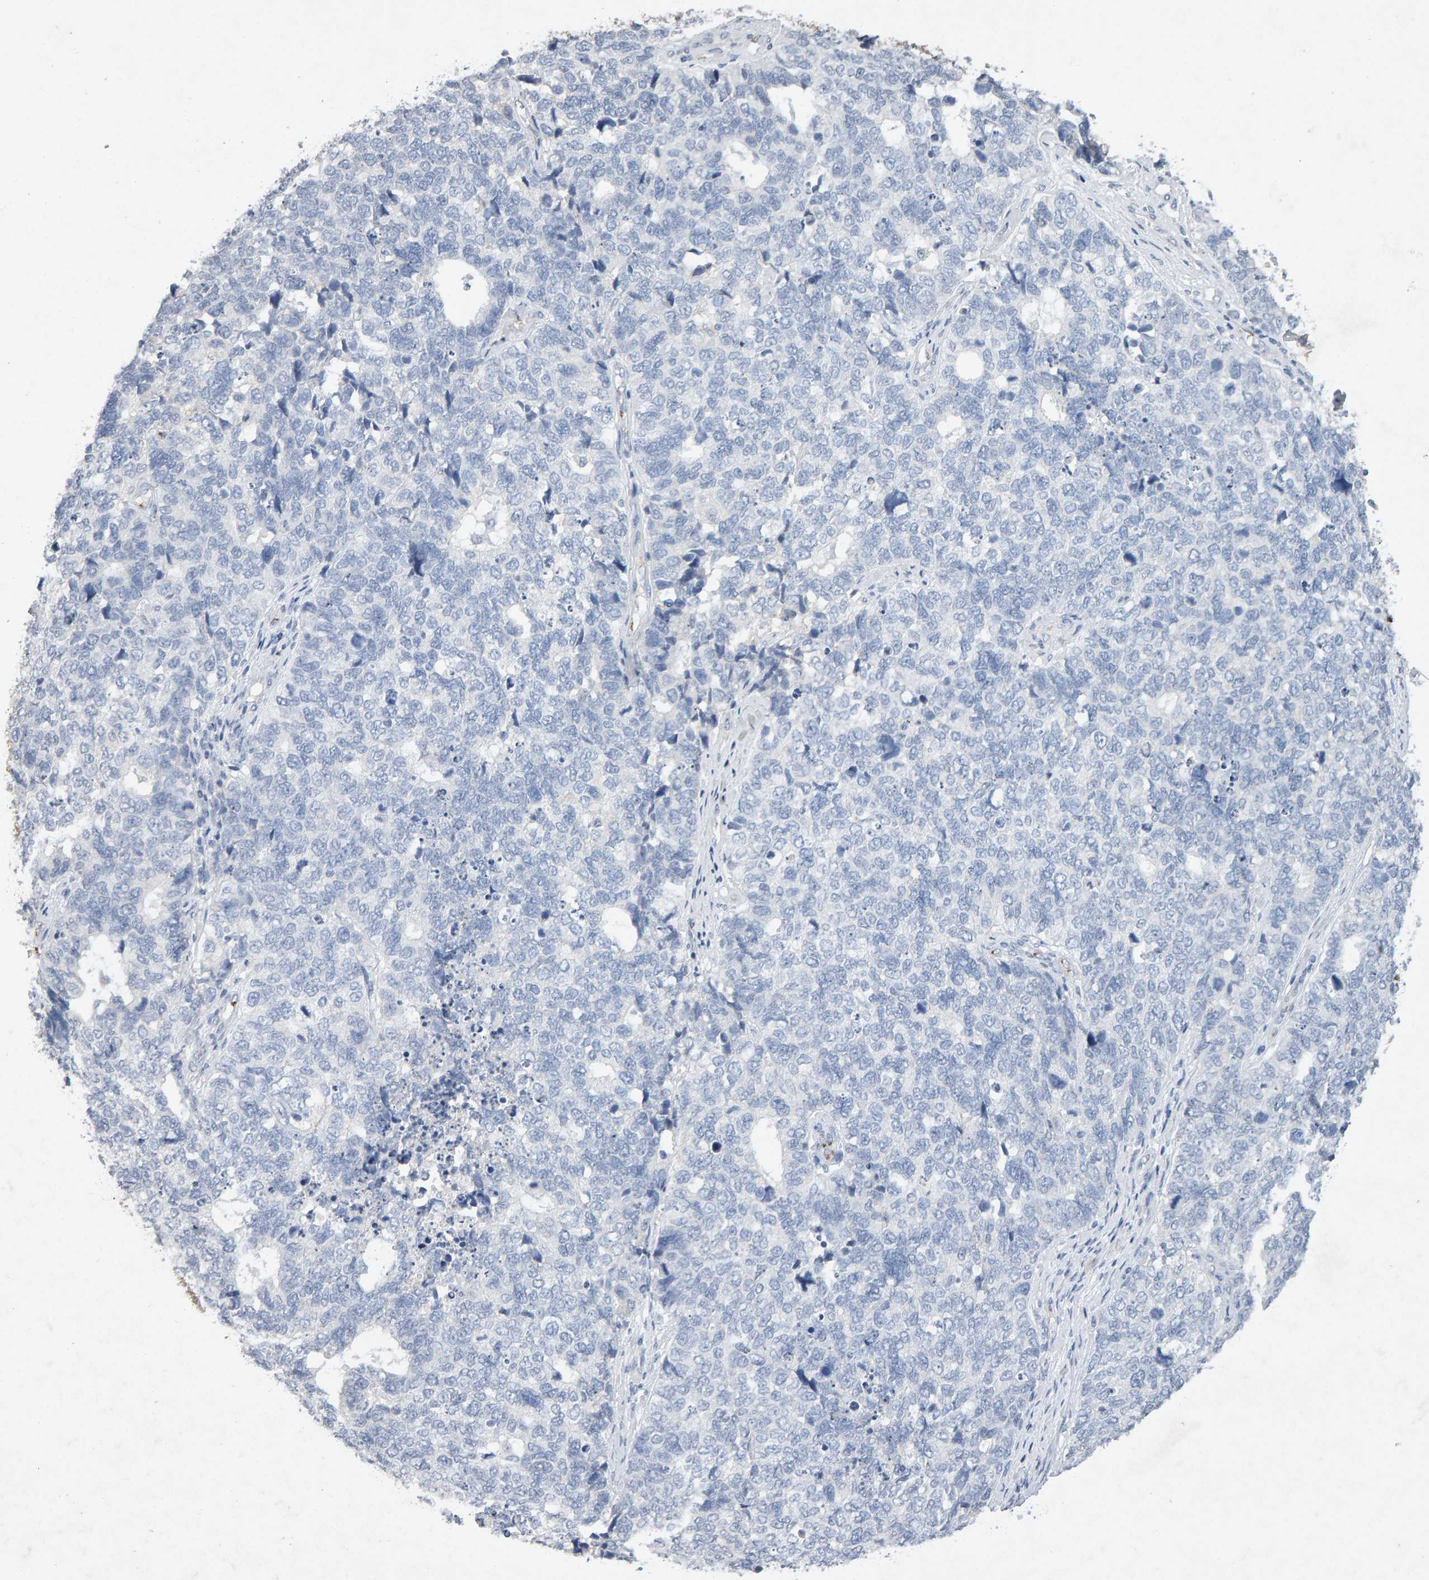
{"staining": {"intensity": "negative", "quantity": "none", "location": "none"}, "tissue": "cervical cancer", "cell_type": "Tumor cells", "image_type": "cancer", "snomed": [{"axis": "morphology", "description": "Squamous cell carcinoma, NOS"}, {"axis": "topography", "description": "Cervix"}], "caption": "Tumor cells are negative for protein expression in human squamous cell carcinoma (cervical).", "gene": "PTPRM", "patient": {"sex": "female", "age": 63}}